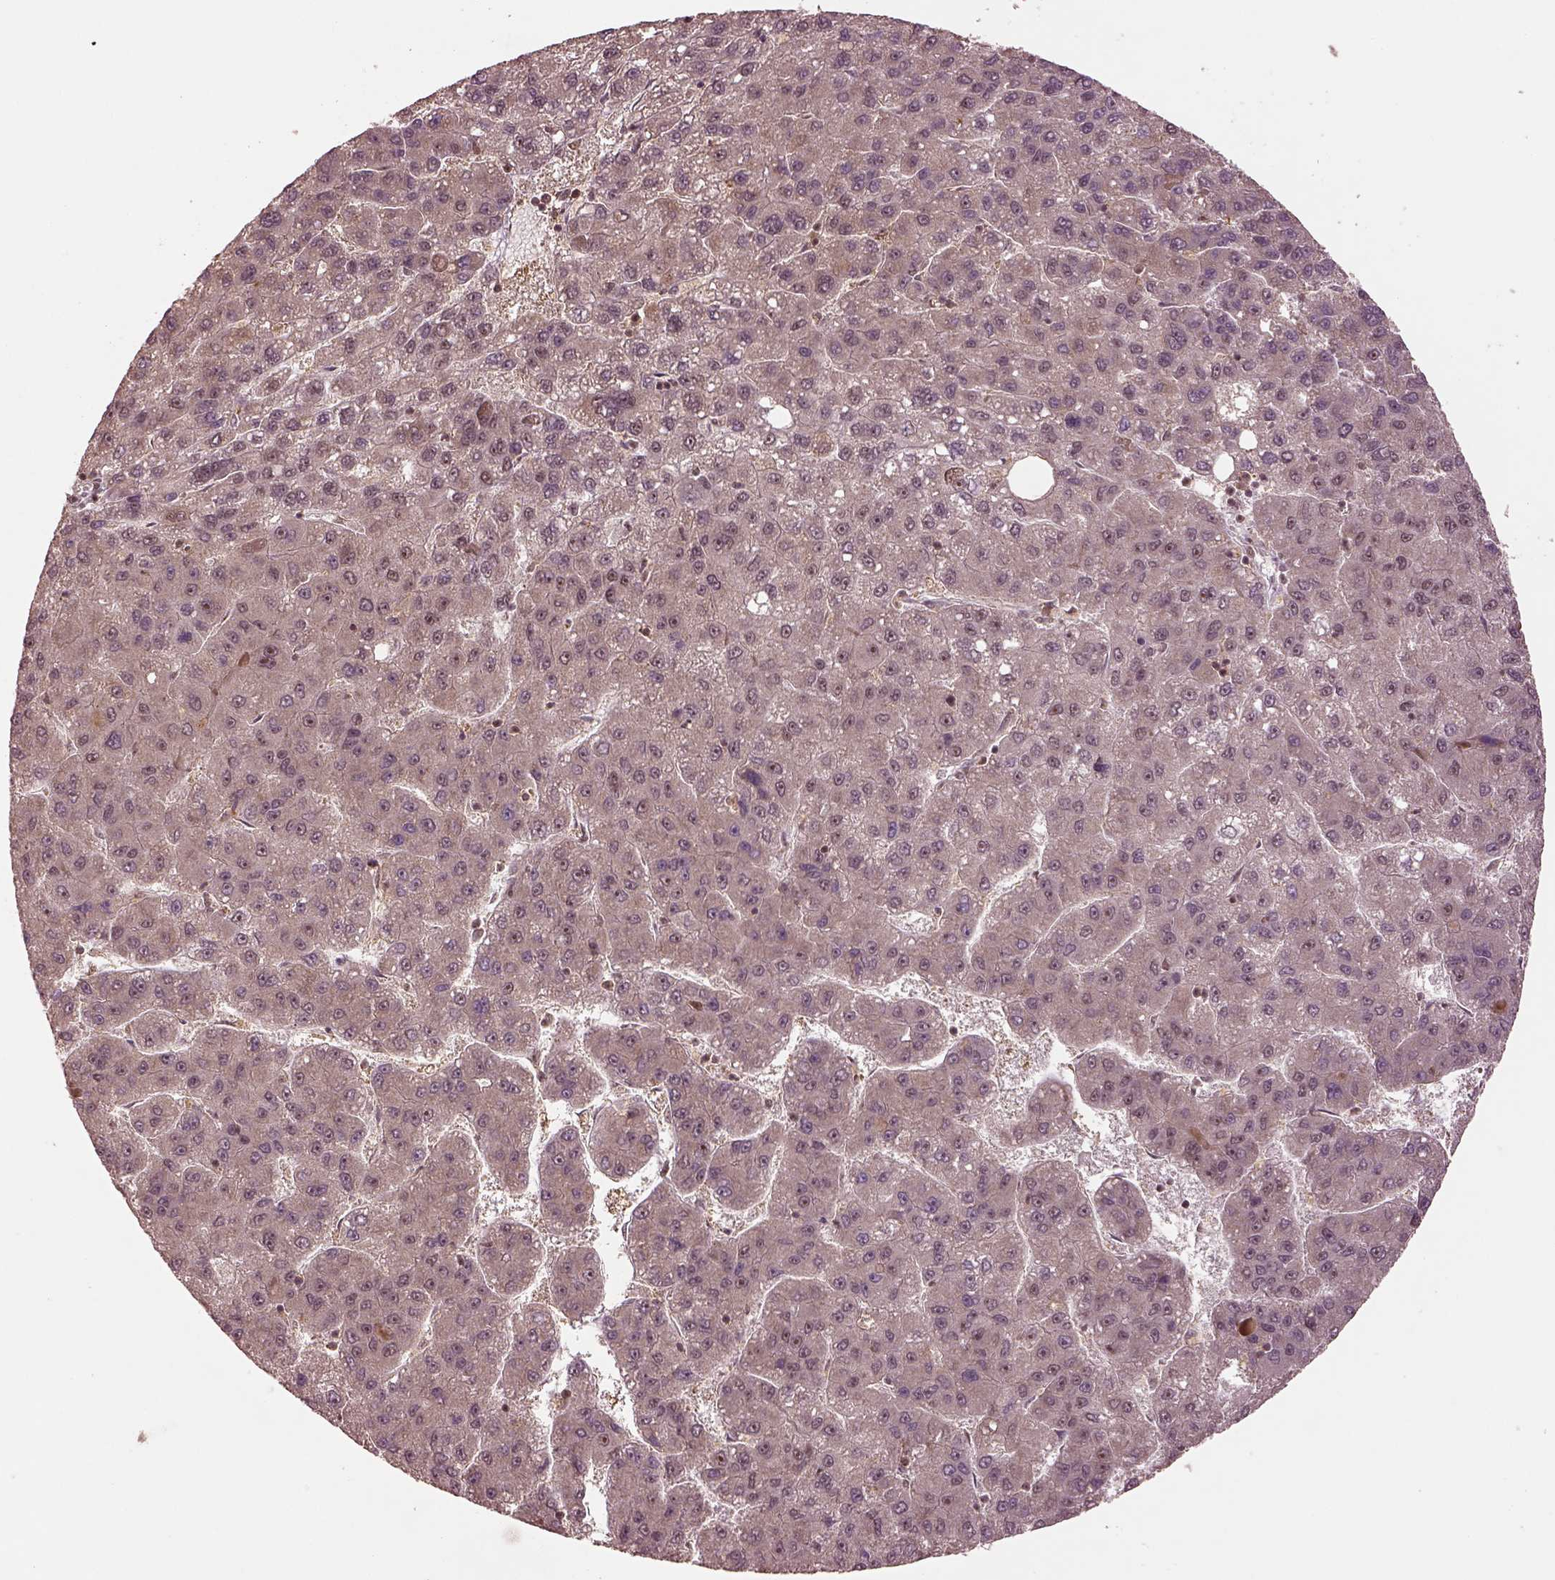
{"staining": {"intensity": "negative", "quantity": "none", "location": "none"}, "tissue": "liver cancer", "cell_type": "Tumor cells", "image_type": "cancer", "snomed": [{"axis": "morphology", "description": "Carcinoma, Hepatocellular, NOS"}, {"axis": "topography", "description": "Liver"}], "caption": "Histopathology image shows no significant protein staining in tumor cells of hepatocellular carcinoma (liver).", "gene": "BRD9", "patient": {"sex": "female", "age": 82}}